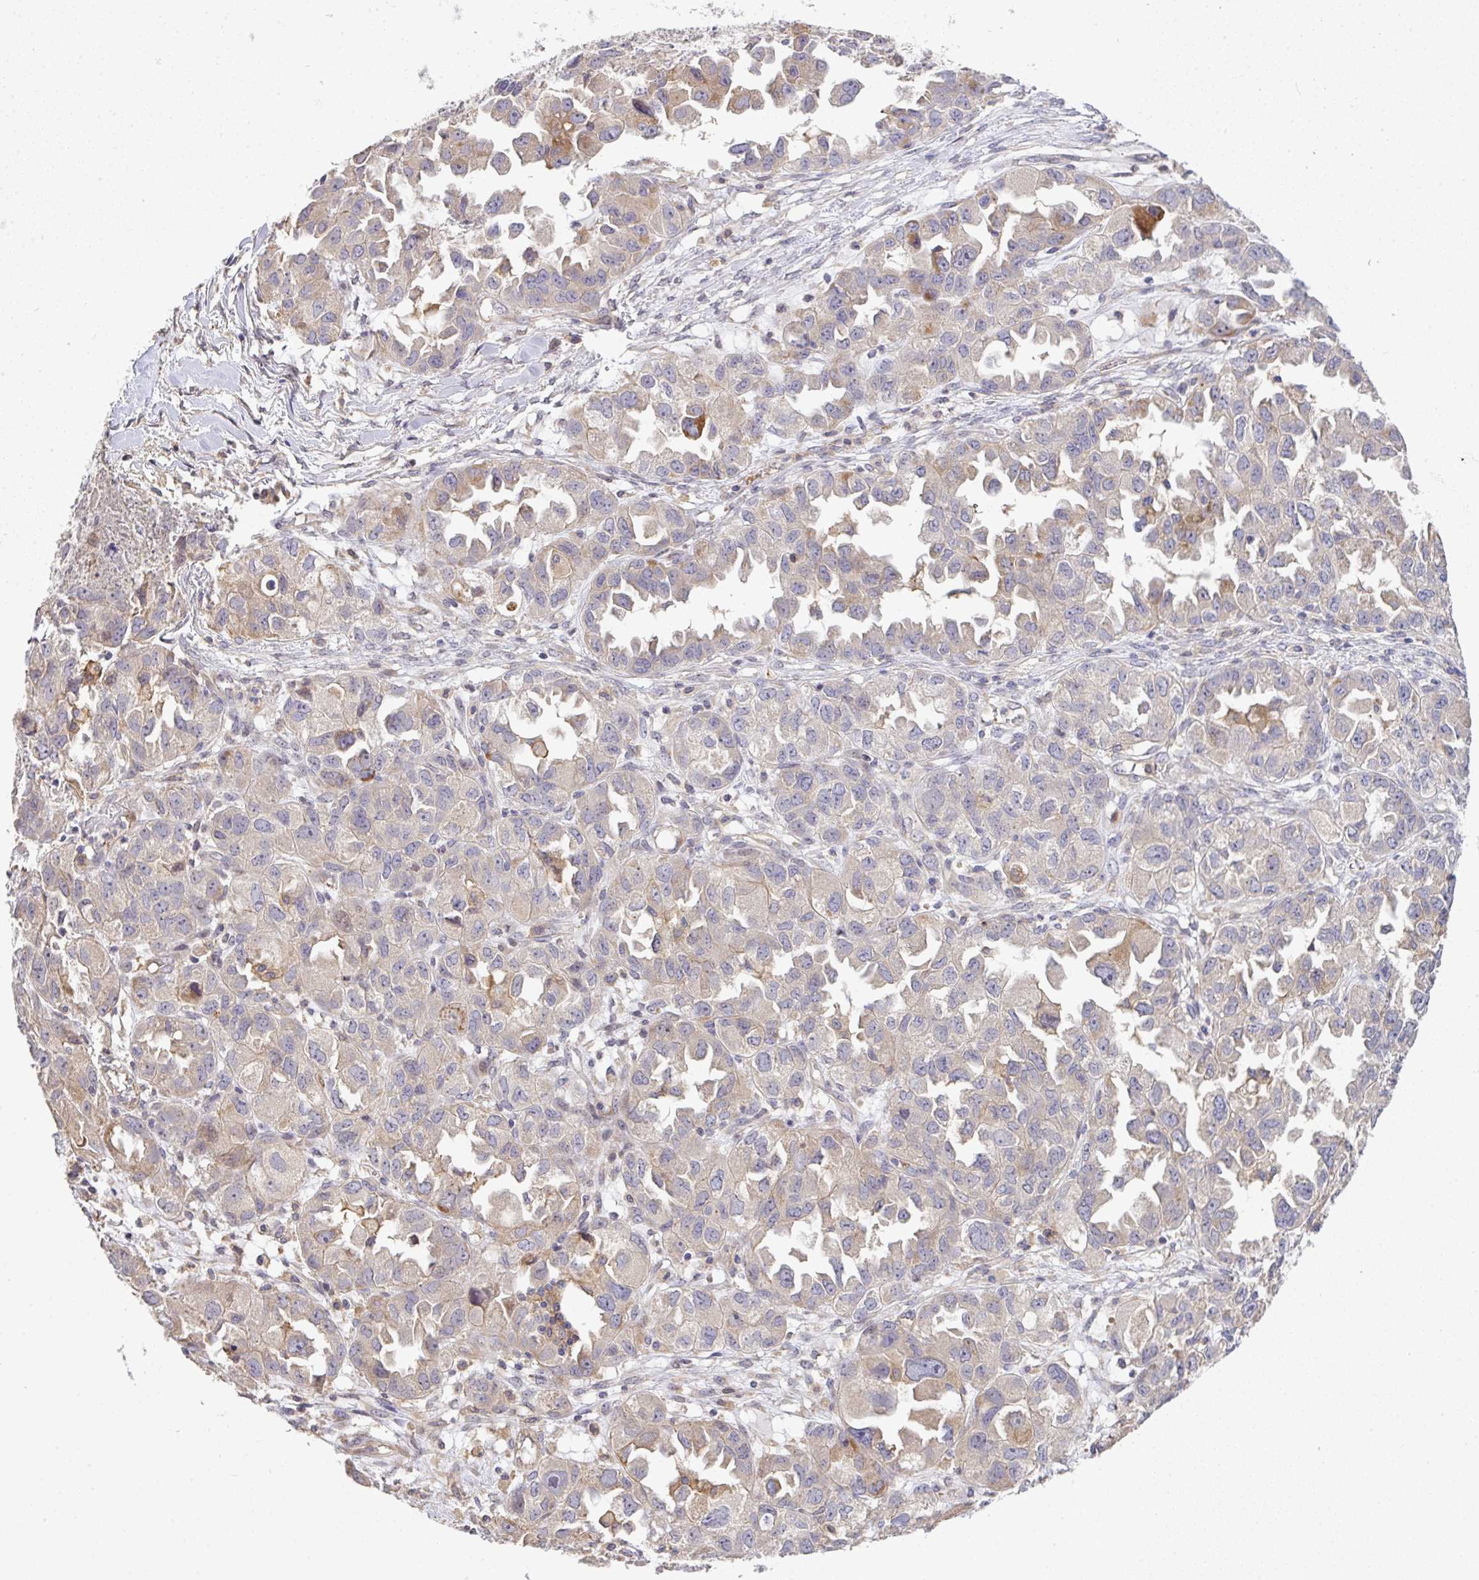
{"staining": {"intensity": "weak", "quantity": "25%-75%", "location": "cytoplasmic/membranous"}, "tissue": "ovarian cancer", "cell_type": "Tumor cells", "image_type": "cancer", "snomed": [{"axis": "morphology", "description": "Cystadenocarcinoma, serous, NOS"}, {"axis": "topography", "description": "Ovary"}], "caption": "Tumor cells show low levels of weak cytoplasmic/membranous staining in about 25%-75% of cells in ovarian serous cystadenocarcinoma. (DAB IHC, brown staining for protein, blue staining for nuclei).", "gene": "EEF1AKMT1", "patient": {"sex": "female", "age": 84}}